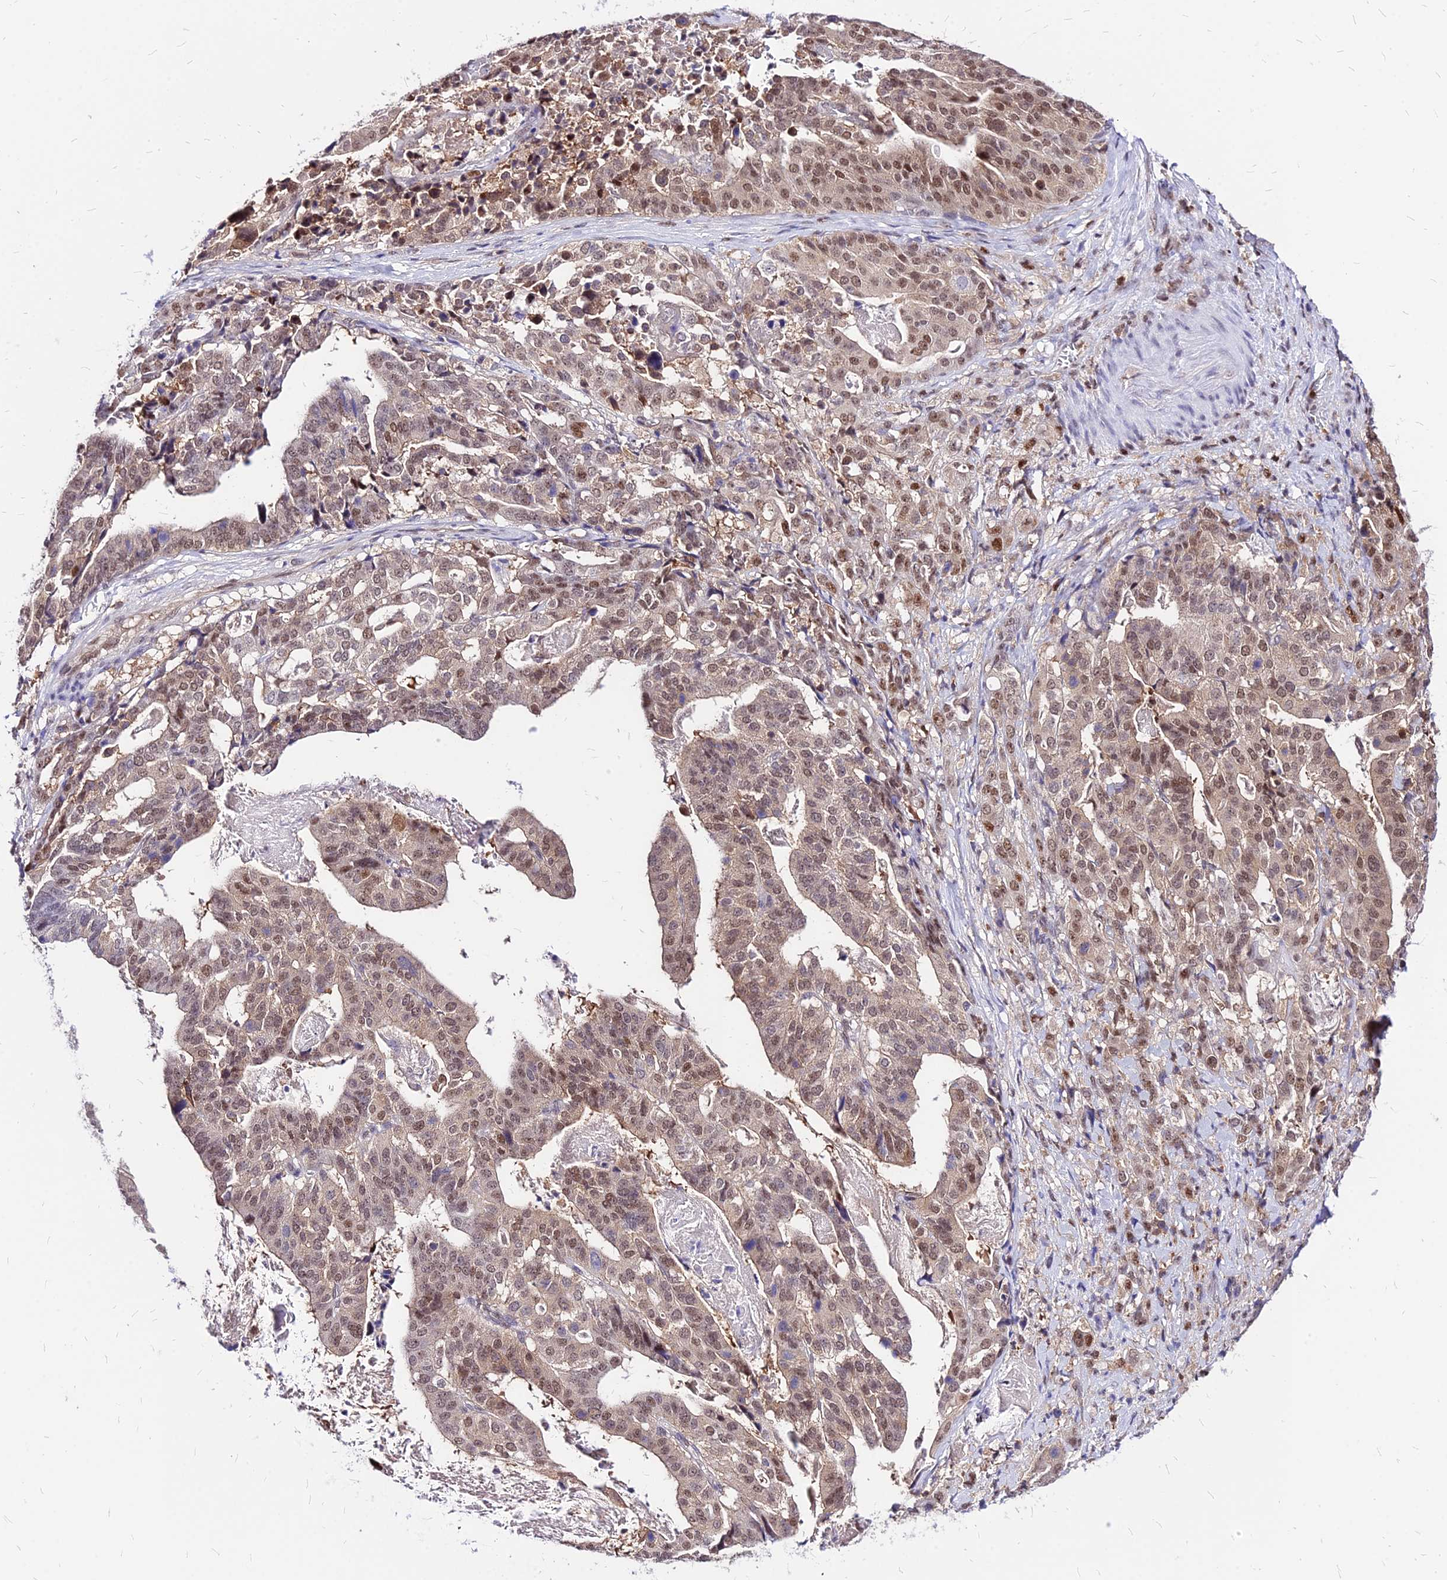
{"staining": {"intensity": "moderate", "quantity": ">75%", "location": "nuclear"}, "tissue": "stomach cancer", "cell_type": "Tumor cells", "image_type": "cancer", "snomed": [{"axis": "morphology", "description": "Adenocarcinoma, NOS"}, {"axis": "topography", "description": "Stomach"}], "caption": "The photomicrograph exhibits immunohistochemical staining of stomach cancer (adenocarcinoma). There is moderate nuclear expression is appreciated in approximately >75% of tumor cells.", "gene": "PAXX", "patient": {"sex": "male", "age": 48}}